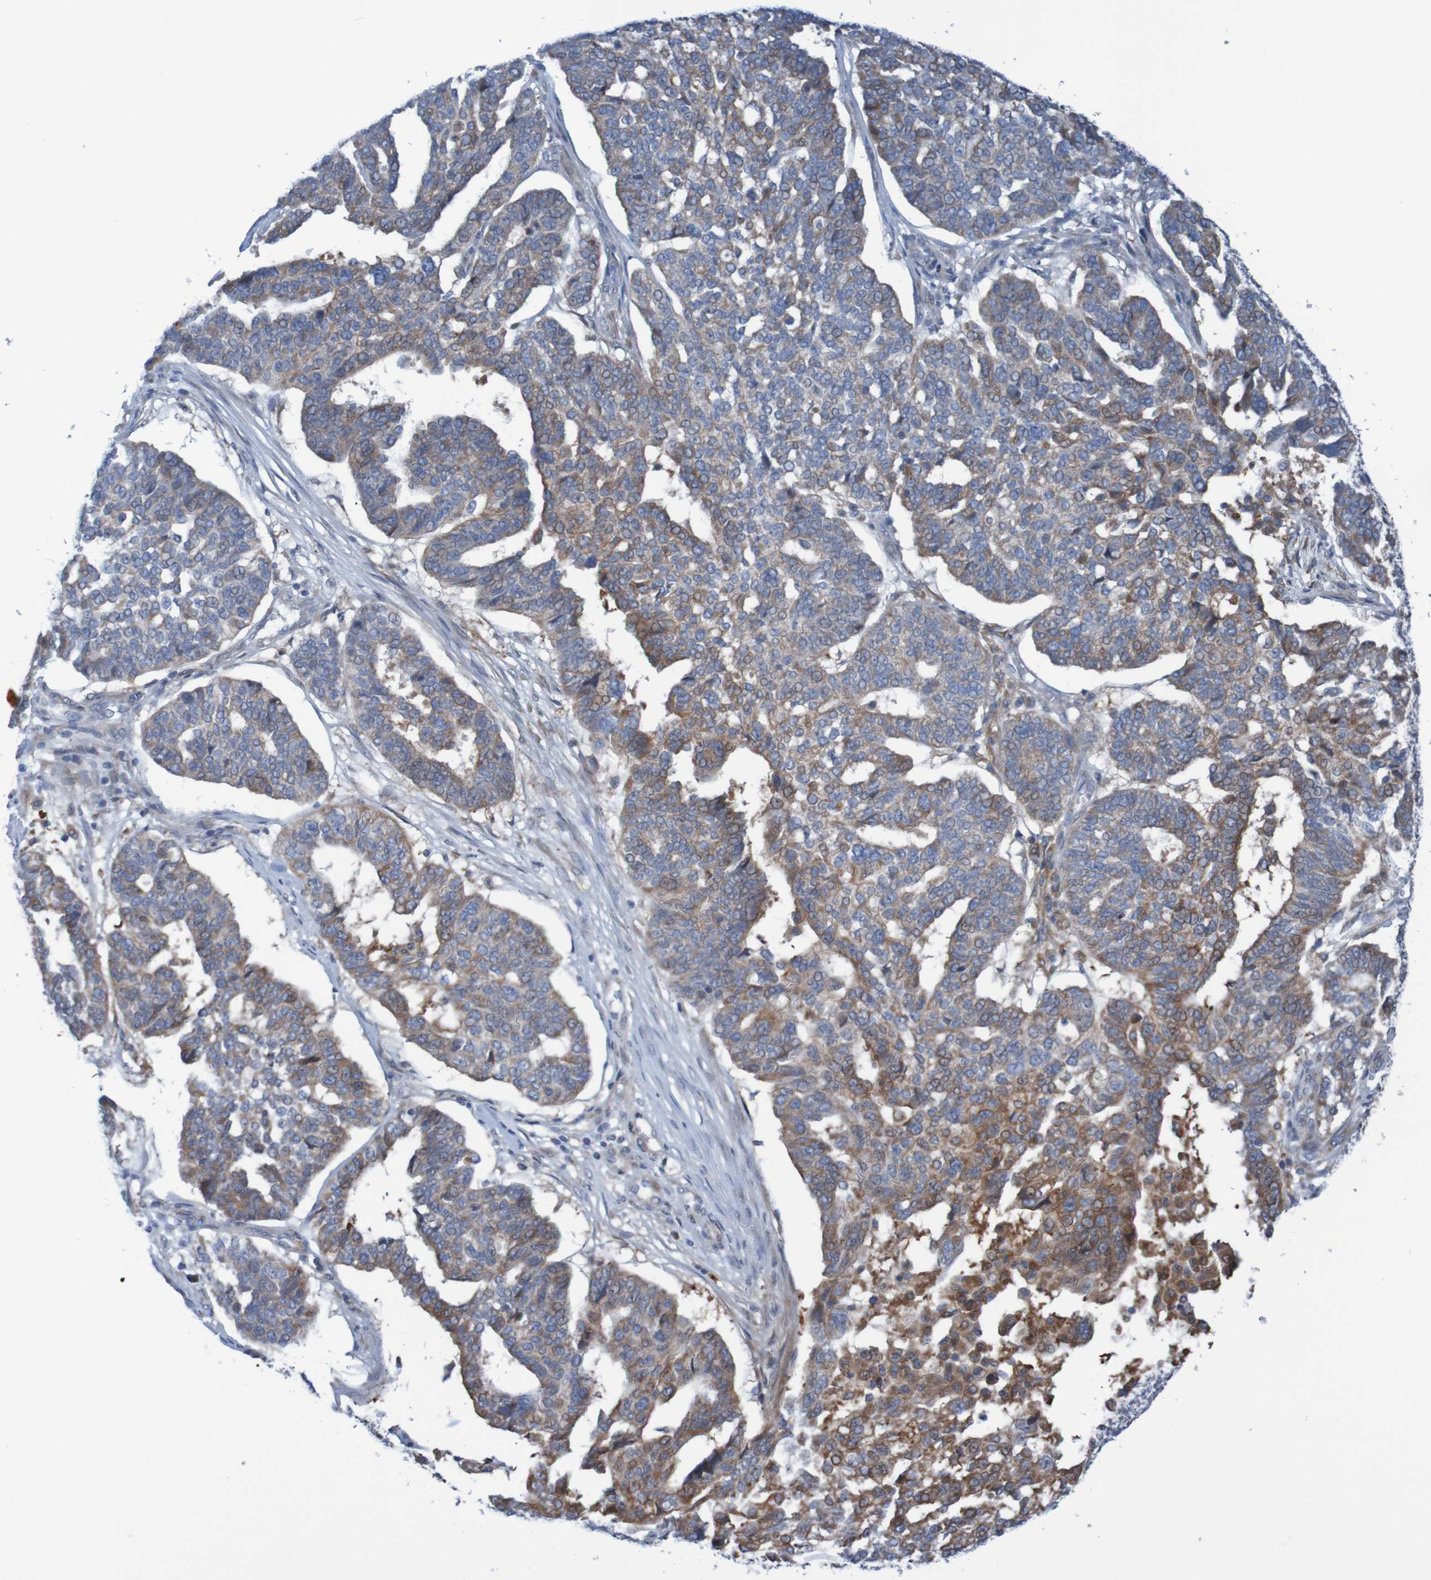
{"staining": {"intensity": "moderate", "quantity": "25%-75%", "location": "cytoplasmic/membranous"}, "tissue": "ovarian cancer", "cell_type": "Tumor cells", "image_type": "cancer", "snomed": [{"axis": "morphology", "description": "Cystadenocarcinoma, serous, NOS"}, {"axis": "topography", "description": "Ovary"}], "caption": "This photomicrograph exhibits immunohistochemistry staining of ovarian cancer (serous cystadenocarcinoma), with medium moderate cytoplasmic/membranous expression in about 25%-75% of tumor cells.", "gene": "ANGPT4", "patient": {"sex": "female", "age": 59}}